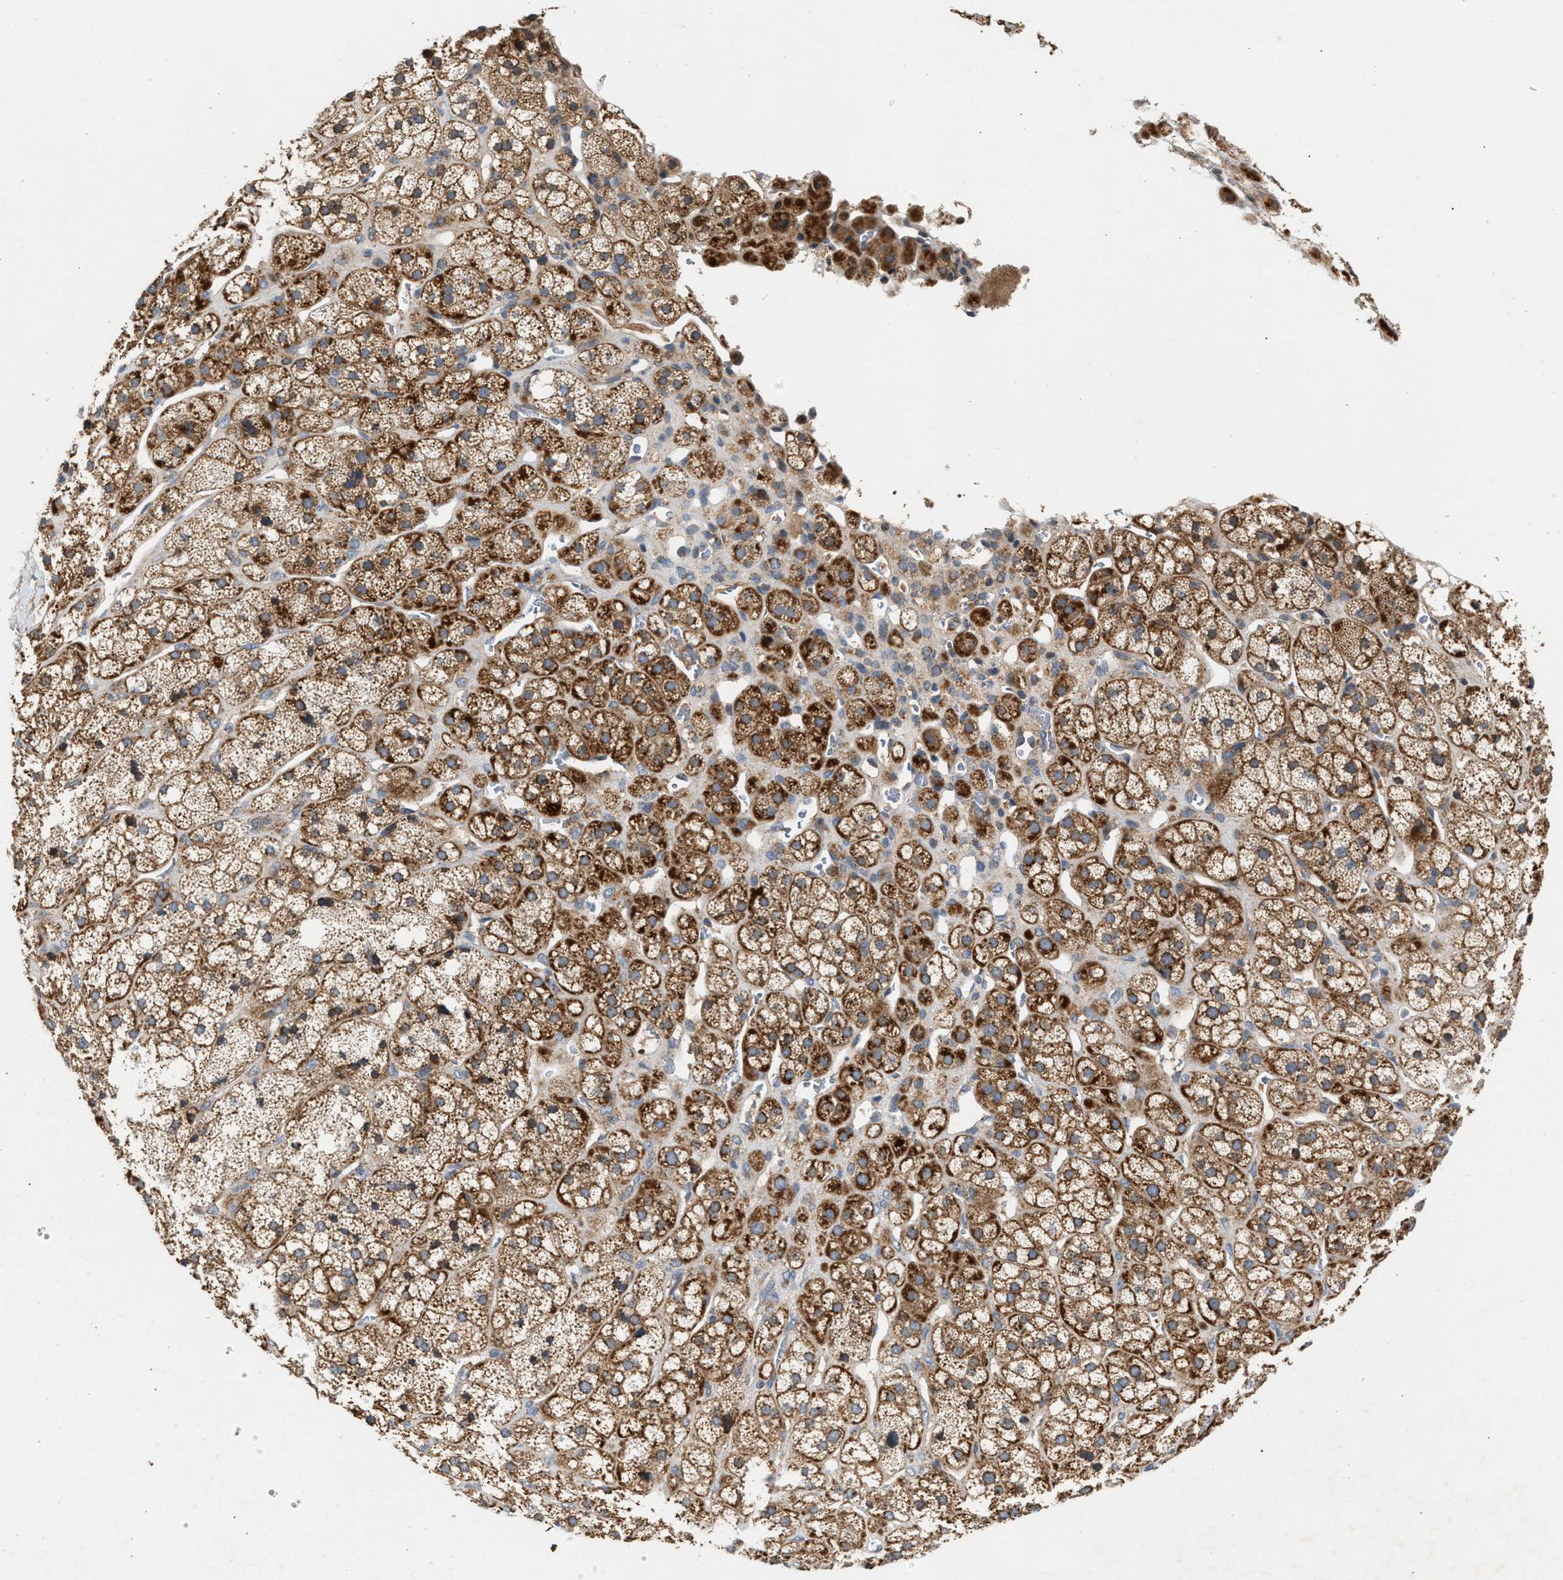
{"staining": {"intensity": "strong", "quantity": ">75%", "location": "cytoplasmic/membranous"}, "tissue": "adrenal gland", "cell_type": "Glandular cells", "image_type": "normal", "snomed": [{"axis": "morphology", "description": "Normal tissue, NOS"}, {"axis": "topography", "description": "Adrenal gland"}], "caption": "Strong cytoplasmic/membranous expression is appreciated in approximately >75% of glandular cells in normal adrenal gland.", "gene": "TACO1", "patient": {"sex": "male", "age": 56}}